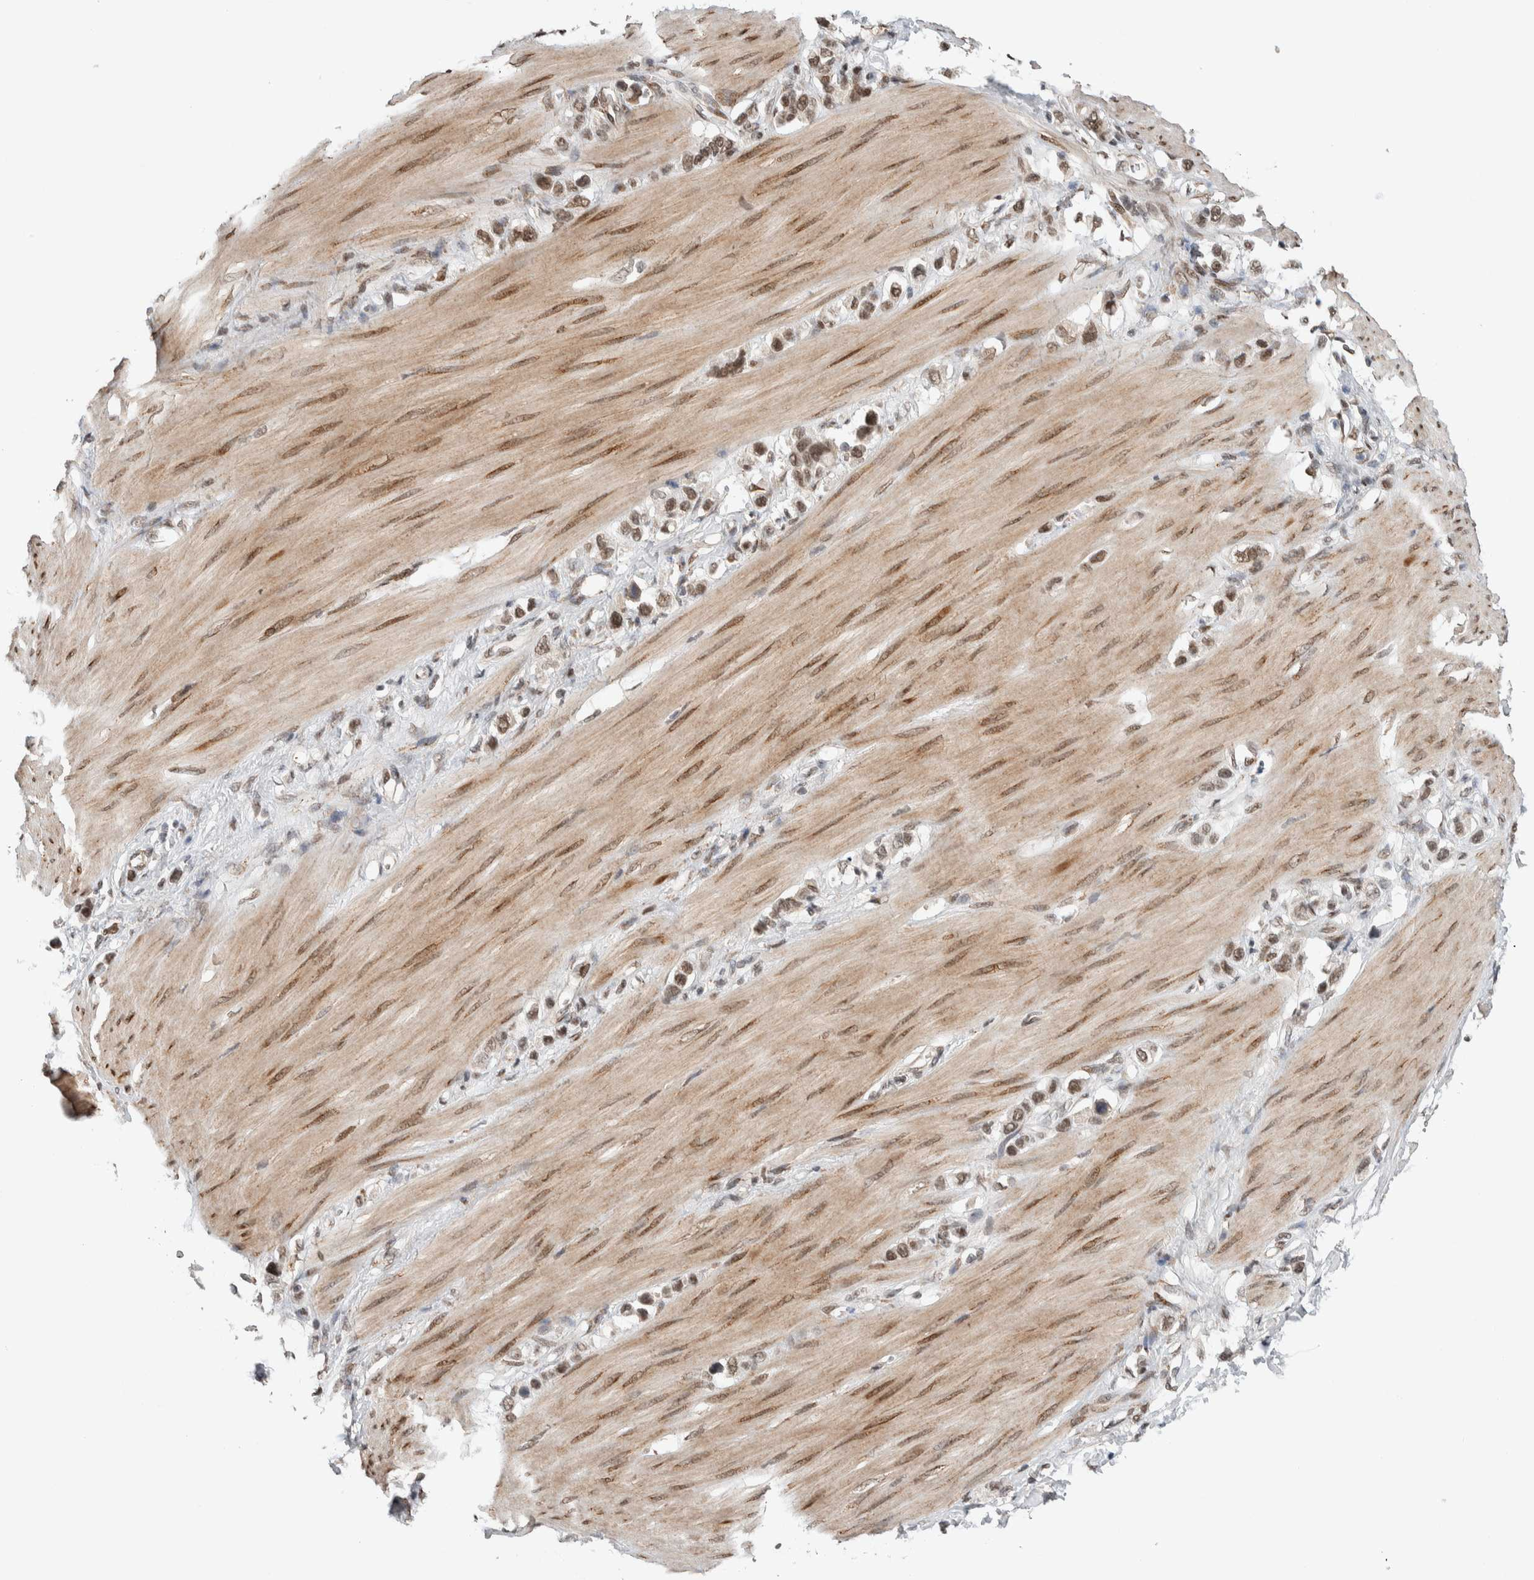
{"staining": {"intensity": "moderate", "quantity": ">75%", "location": "nuclear"}, "tissue": "stomach cancer", "cell_type": "Tumor cells", "image_type": "cancer", "snomed": [{"axis": "morphology", "description": "Adenocarcinoma, NOS"}, {"axis": "topography", "description": "Stomach"}], "caption": "Protein positivity by immunohistochemistry shows moderate nuclear positivity in about >75% of tumor cells in stomach cancer.", "gene": "TNRC18", "patient": {"sex": "female", "age": 65}}